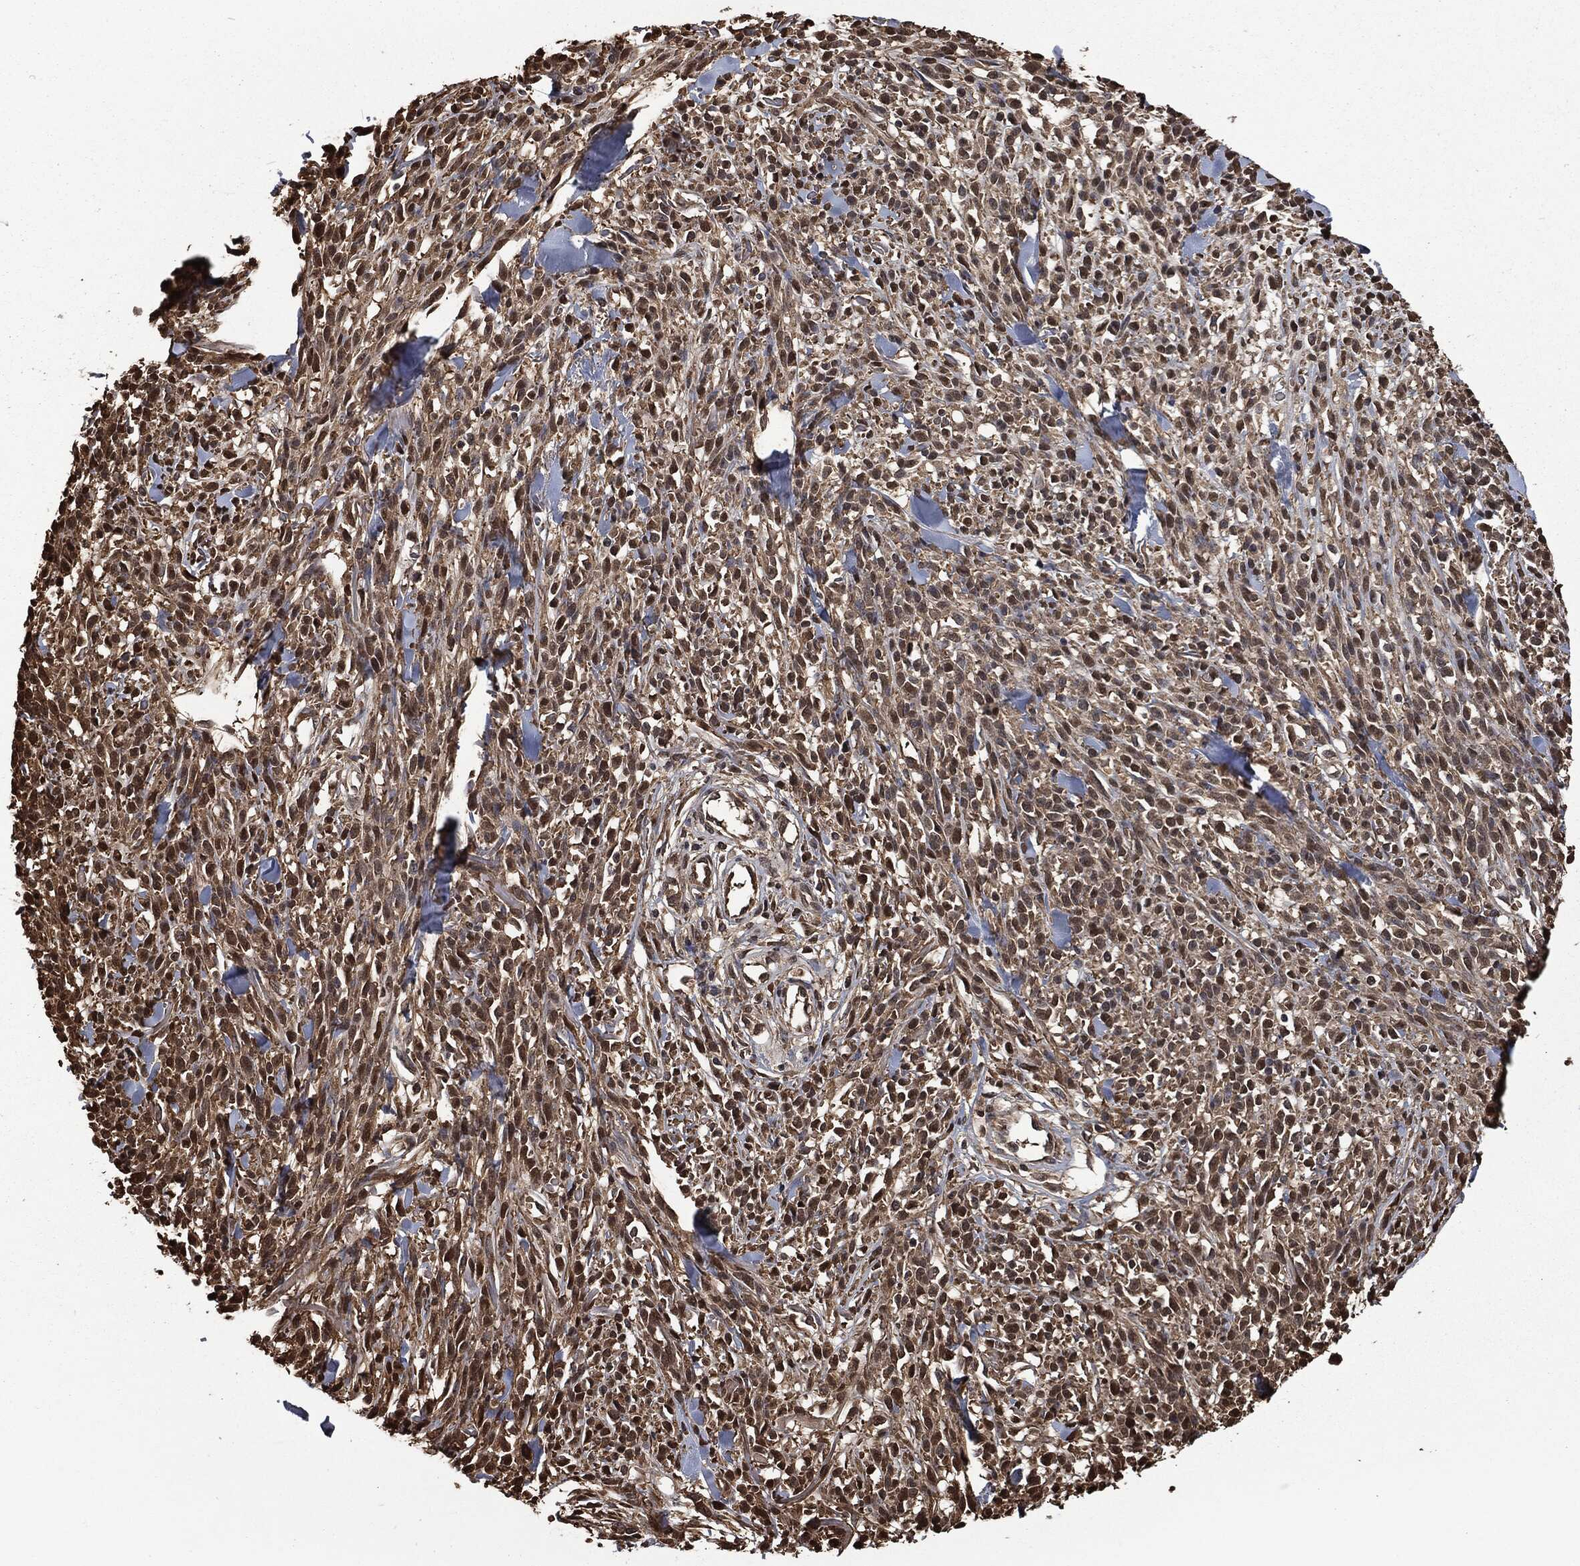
{"staining": {"intensity": "strong", "quantity": "25%-75%", "location": "cytoplasmic/membranous,nuclear"}, "tissue": "melanoma", "cell_type": "Tumor cells", "image_type": "cancer", "snomed": [{"axis": "morphology", "description": "Malignant melanoma, NOS"}, {"axis": "topography", "description": "Skin"}, {"axis": "topography", "description": "Skin of trunk"}], "caption": "This is an image of immunohistochemistry (IHC) staining of malignant melanoma, which shows strong staining in the cytoplasmic/membranous and nuclear of tumor cells.", "gene": "PRDX4", "patient": {"sex": "male", "age": 74}}